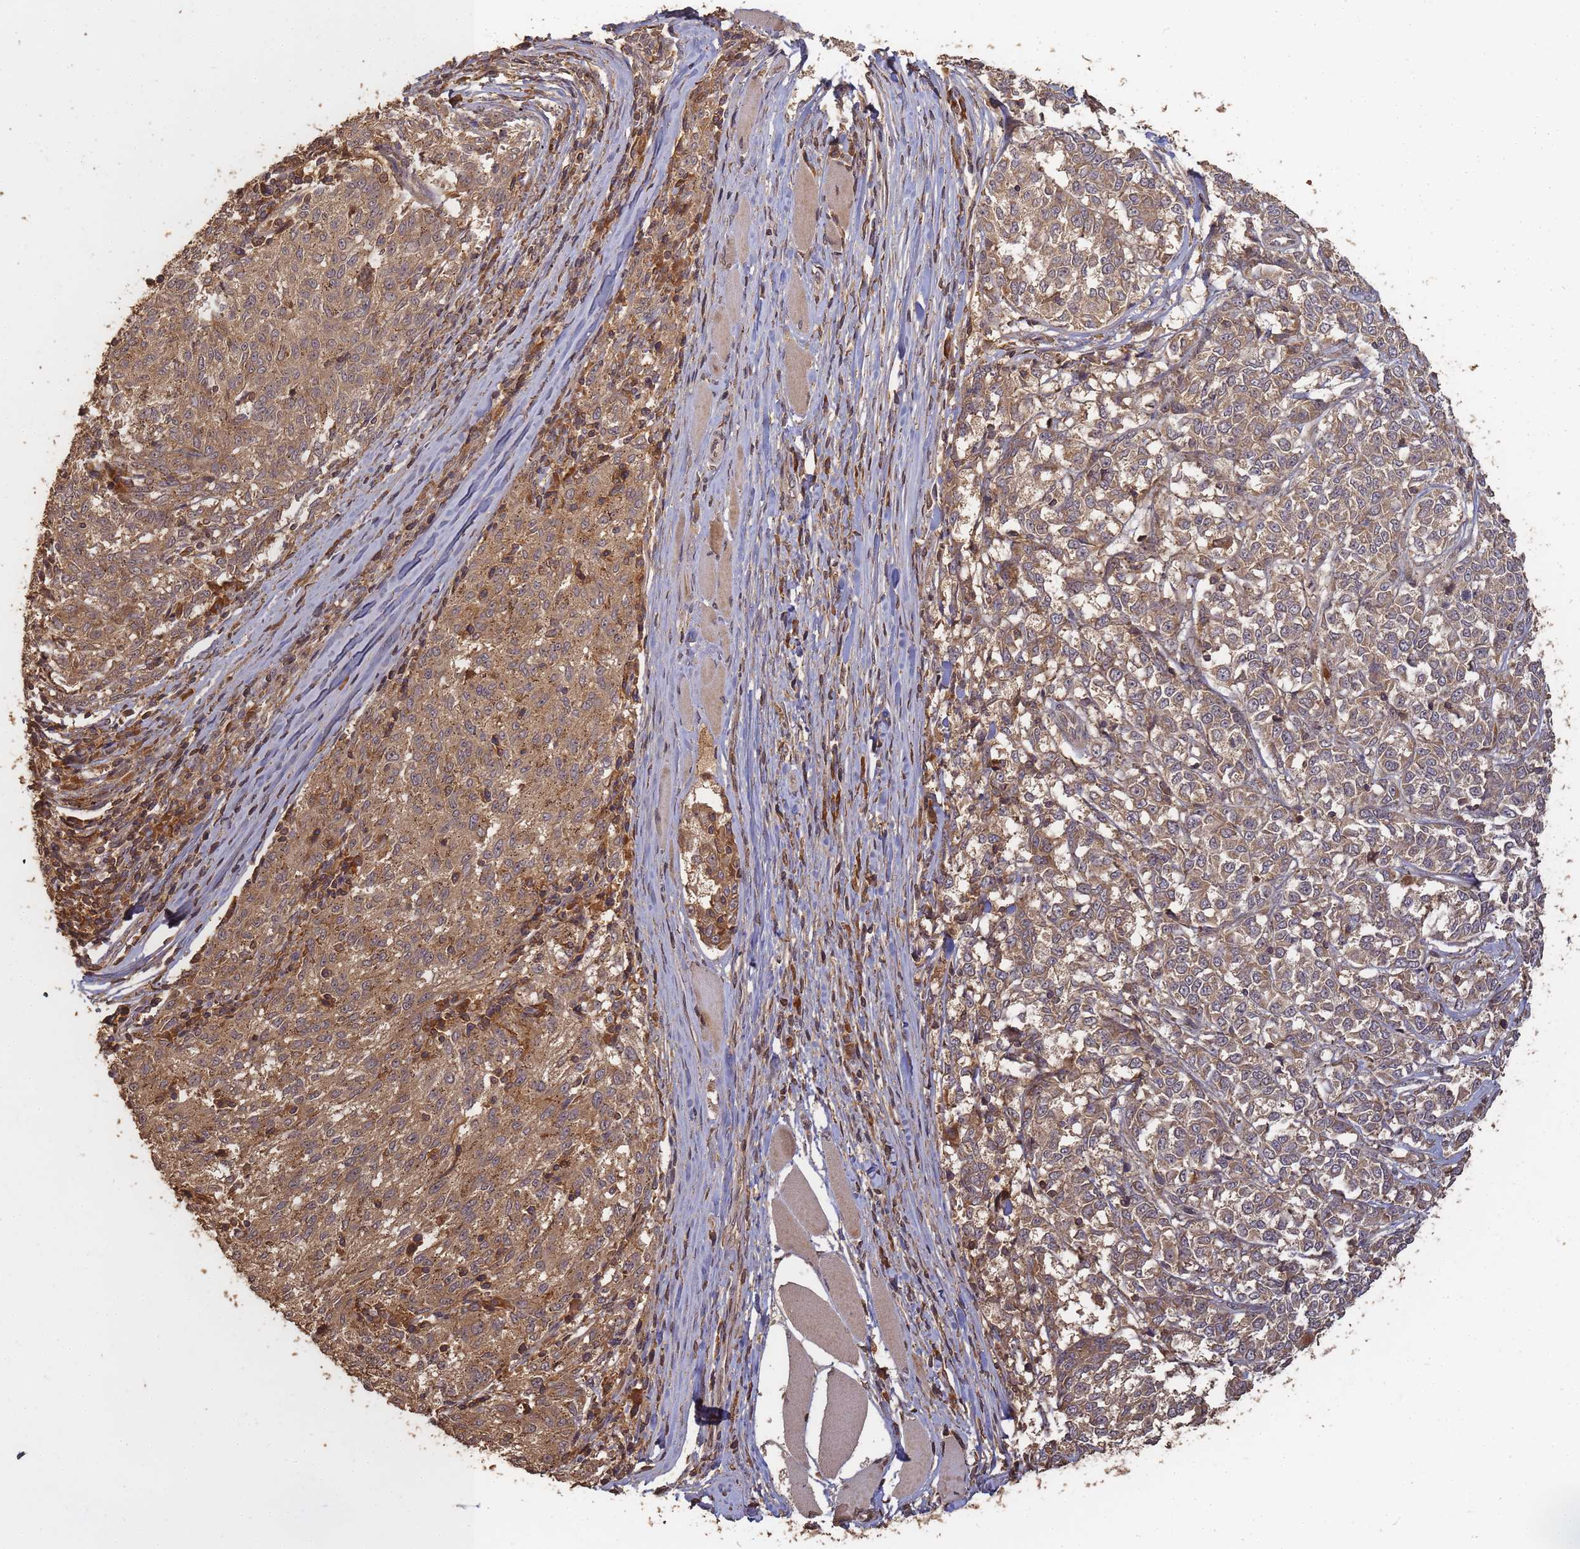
{"staining": {"intensity": "moderate", "quantity": ">75%", "location": "cytoplasmic/membranous"}, "tissue": "melanoma", "cell_type": "Tumor cells", "image_type": "cancer", "snomed": [{"axis": "morphology", "description": "Malignant melanoma, NOS"}, {"axis": "topography", "description": "Skin"}], "caption": "The image displays immunohistochemical staining of melanoma. There is moderate cytoplasmic/membranous staining is appreciated in about >75% of tumor cells.", "gene": "ALKBH1", "patient": {"sex": "female", "age": 72}}